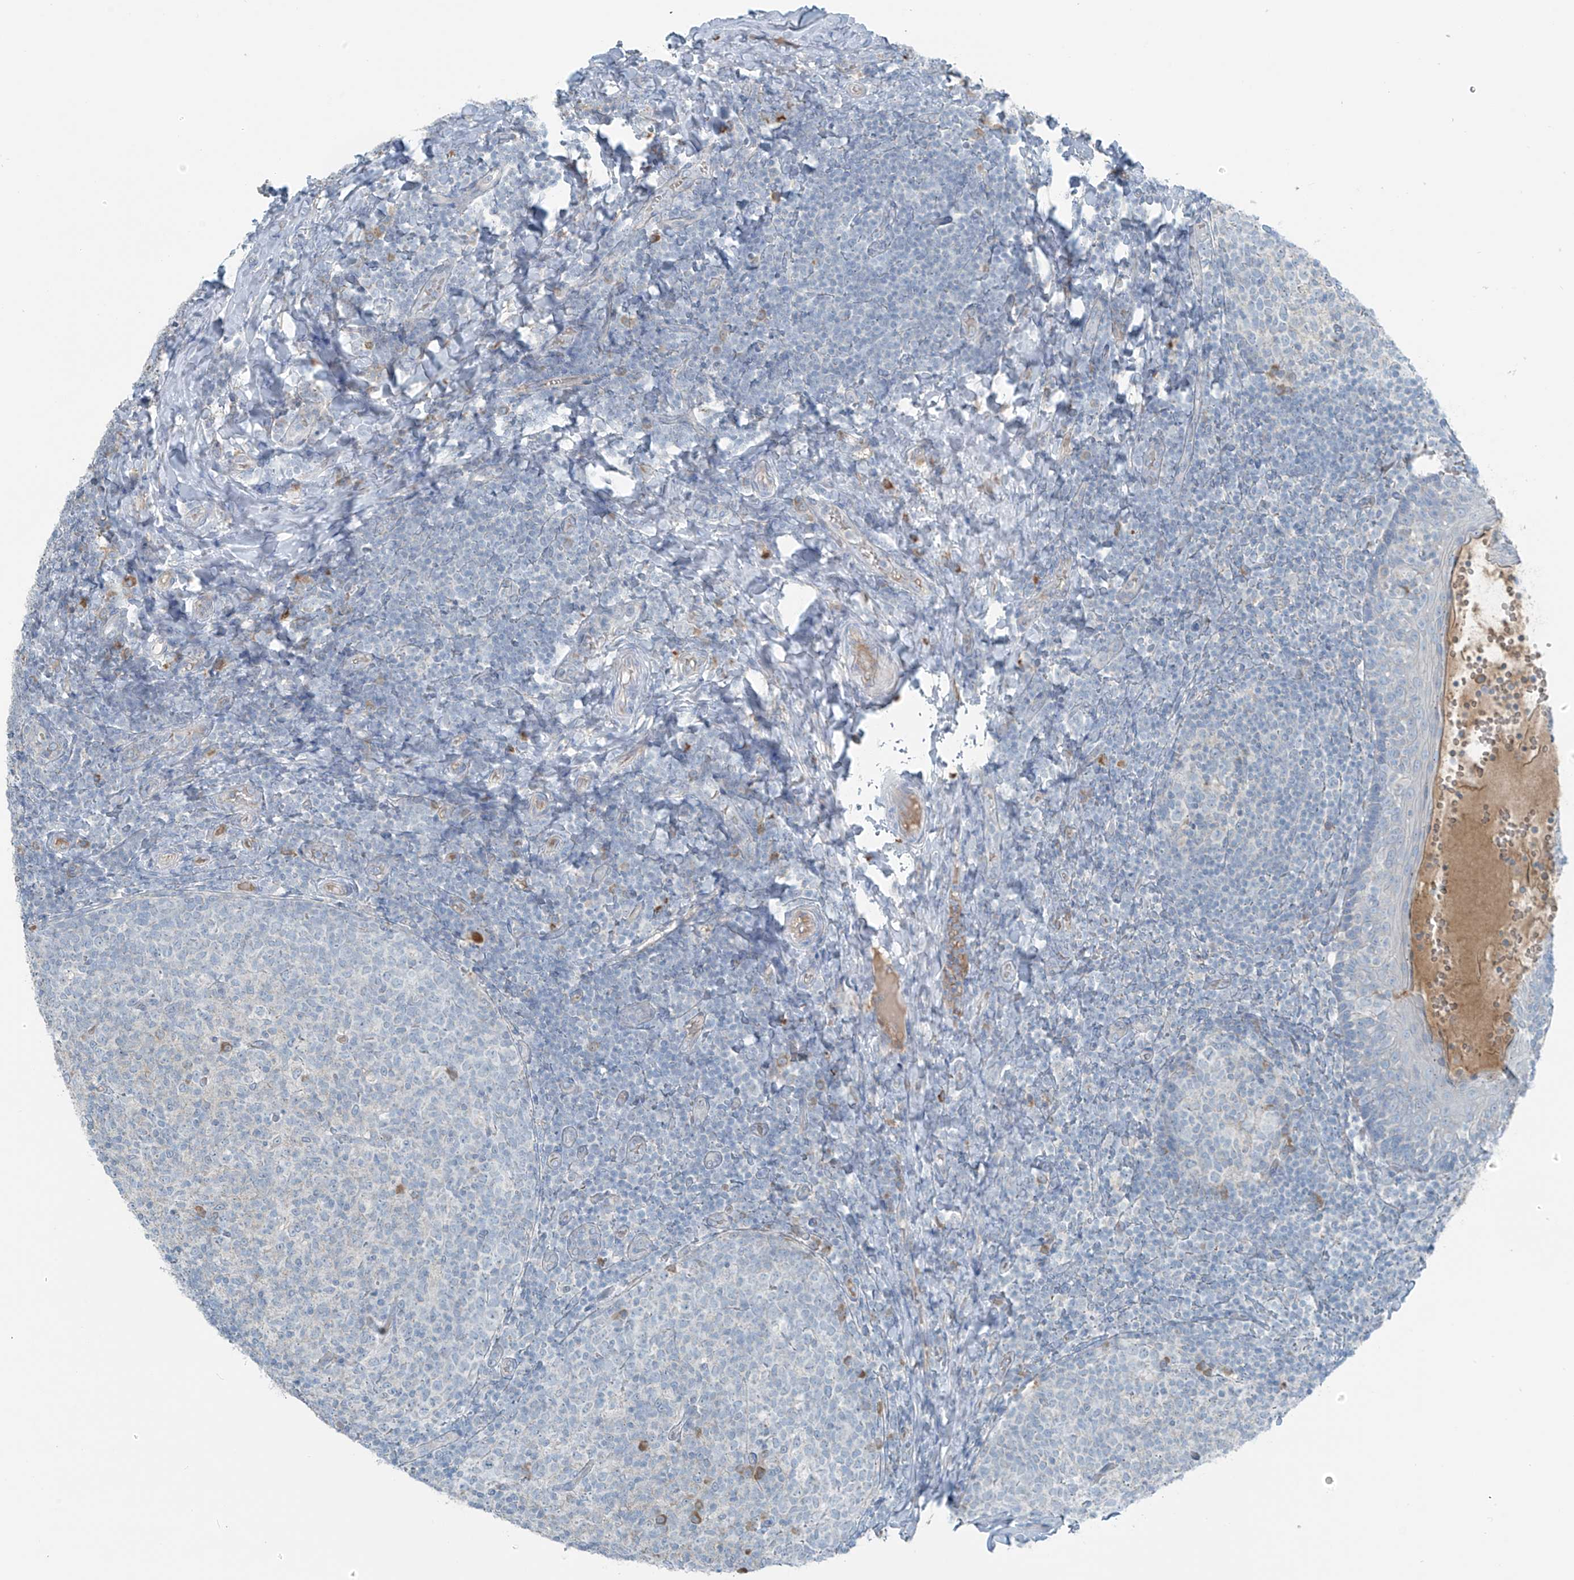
{"staining": {"intensity": "negative", "quantity": "none", "location": "none"}, "tissue": "tonsil", "cell_type": "Germinal center cells", "image_type": "normal", "snomed": [{"axis": "morphology", "description": "Normal tissue, NOS"}, {"axis": "topography", "description": "Tonsil"}], "caption": "This image is of benign tonsil stained with IHC to label a protein in brown with the nuclei are counter-stained blue. There is no positivity in germinal center cells. (Stains: DAB (3,3'-diaminobenzidine) immunohistochemistry (IHC) with hematoxylin counter stain, Microscopy: brightfield microscopy at high magnification).", "gene": "FAM131C", "patient": {"sex": "female", "age": 19}}